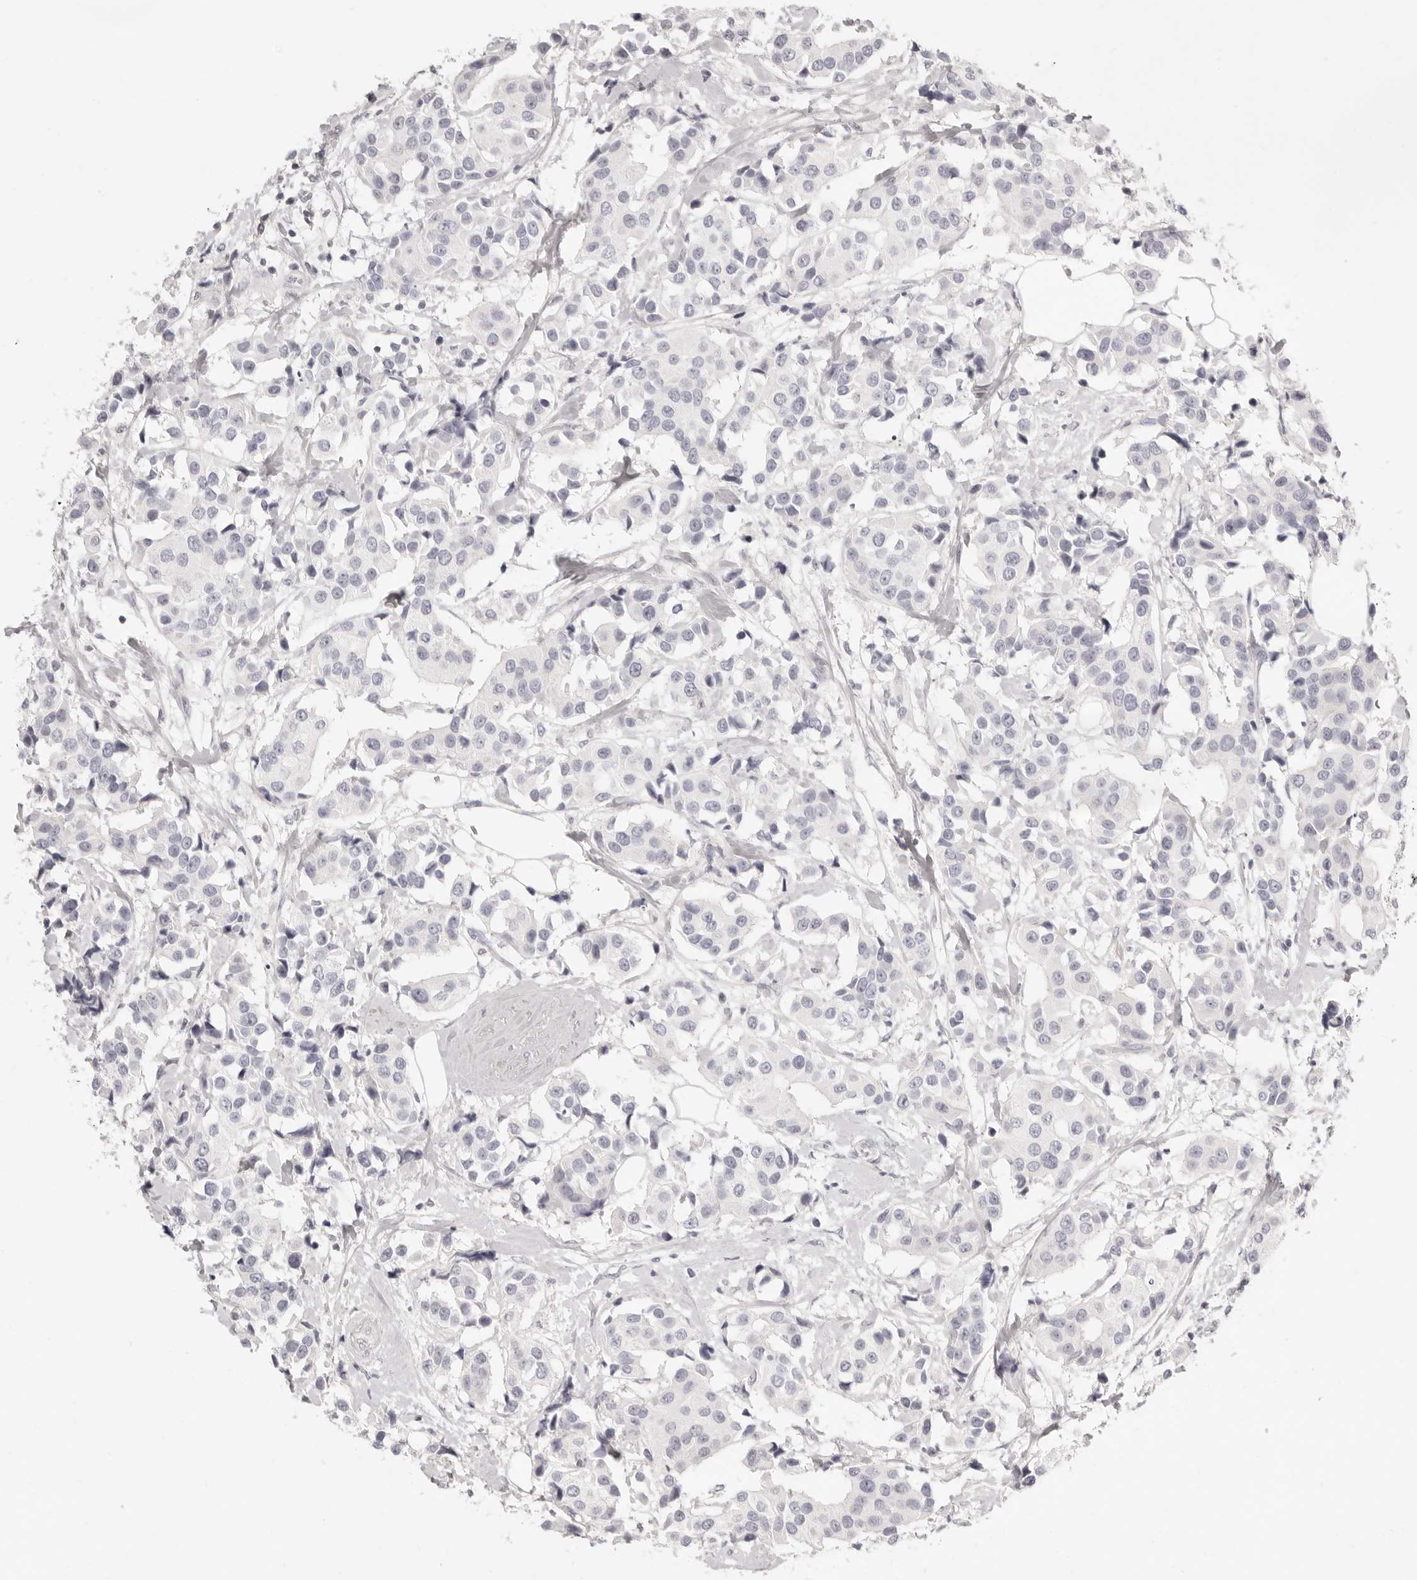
{"staining": {"intensity": "negative", "quantity": "none", "location": "none"}, "tissue": "breast cancer", "cell_type": "Tumor cells", "image_type": "cancer", "snomed": [{"axis": "morphology", "description": "Normal tissue, NOS"}, {"axis": "morphology", "description": "Duct carcinoma"}, {"axis": "topography", "description": "Breast"}], "caption": "An immunohistochemistry (IHC) image of breast cancer (invasive ductal carcinoma) is shown. There is no staining in tumor cells of breast cancer (invasive ductal carcinoma). The staining is performed using DAB (3,3'-diaminobenzidine) brown chromogen with nuclei counter-stained in using hematoxylin.", "gene": "FABP1", "patient": {"sex": "female", "age": 39}}